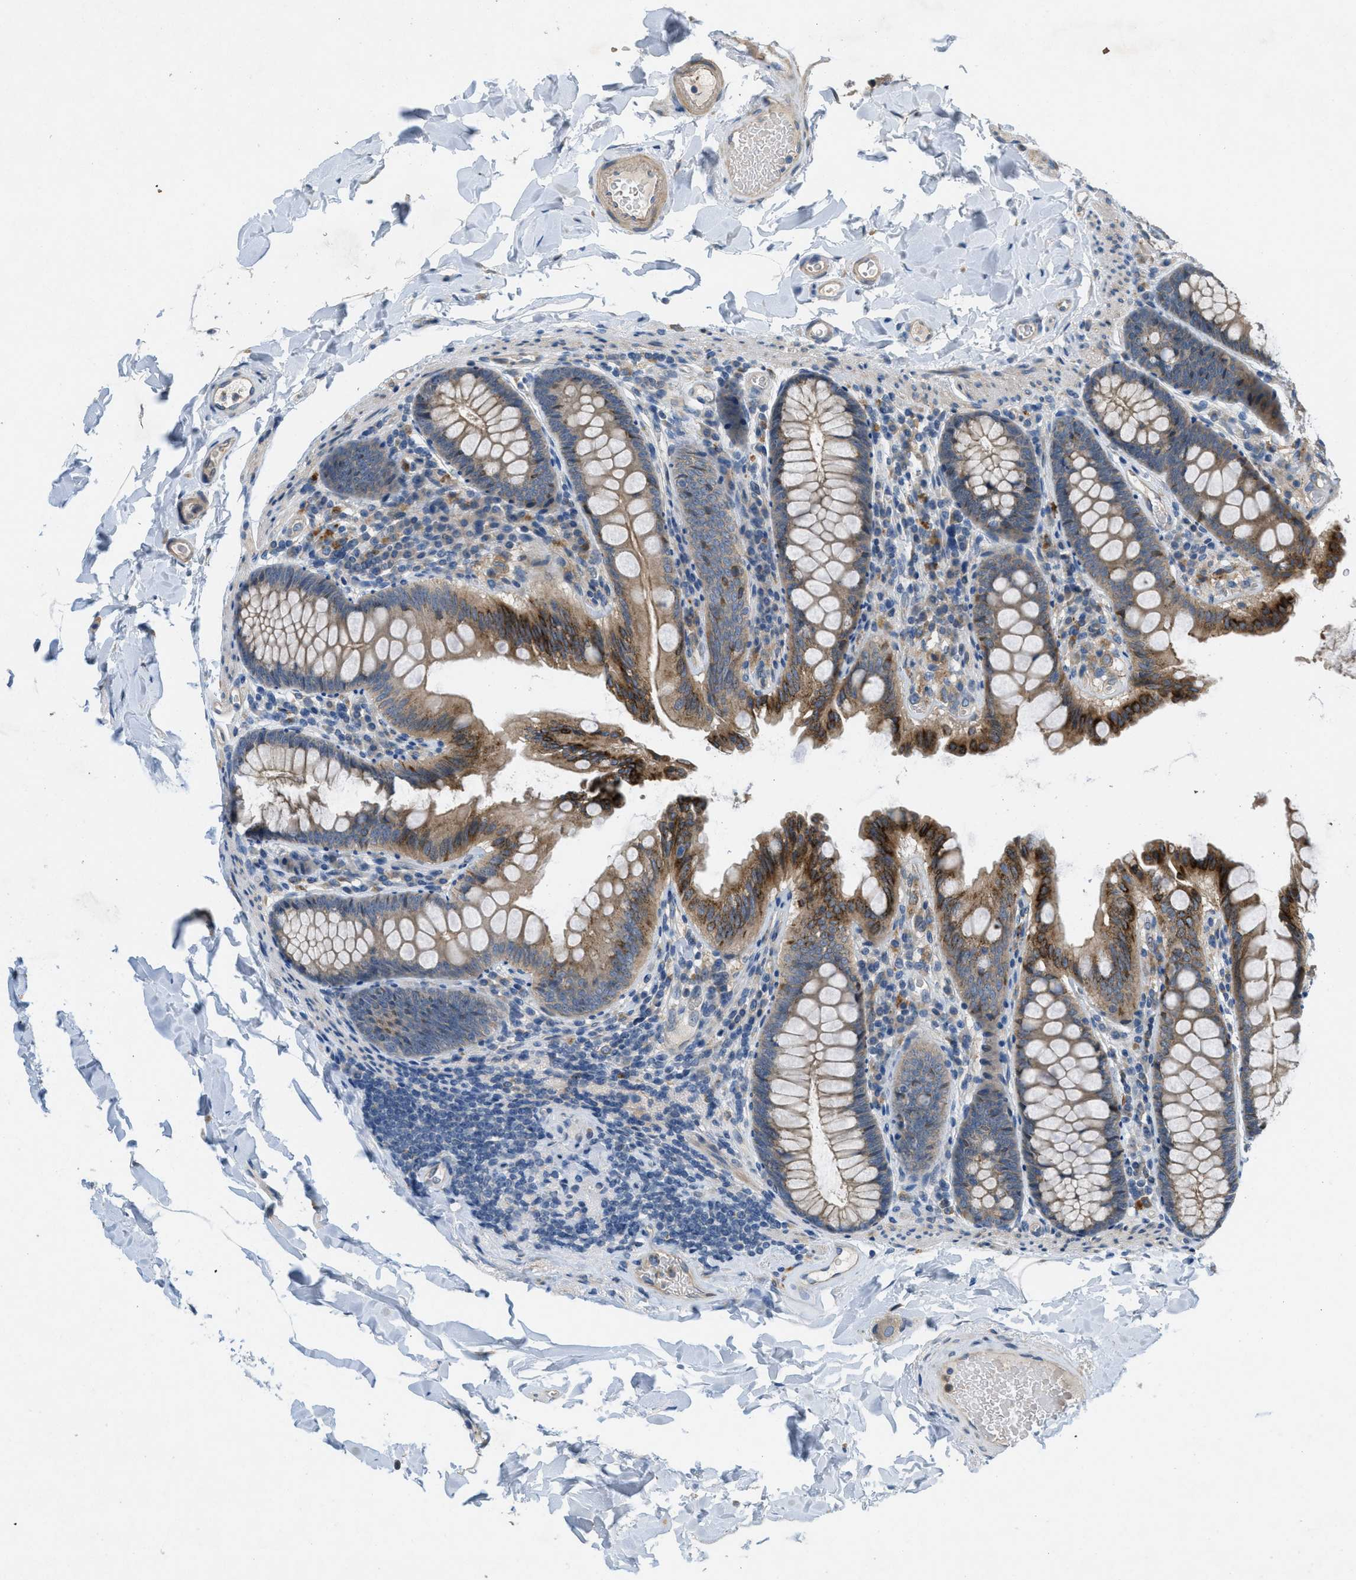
{"staining": {"intensity": "weak", "quantity": "25%-75%", "location": "cytoplasmic/membranous"}, "tissue": "colon", "cell_type": "Endothelial cells", "image_type": "normal", "snomed": [{"axis": "morphology", "description": "Normal tissue, NOS"}, {"axis": "topography", "description": "Colon"}], "caption": "Colon stained with immunohistochemistry exhibits weak cytoplasmic/membranous positivity in about 25%-75% of endothelial cells.", "gene": "ADCY6", "patient": {"sex": "female", "age": 61}}